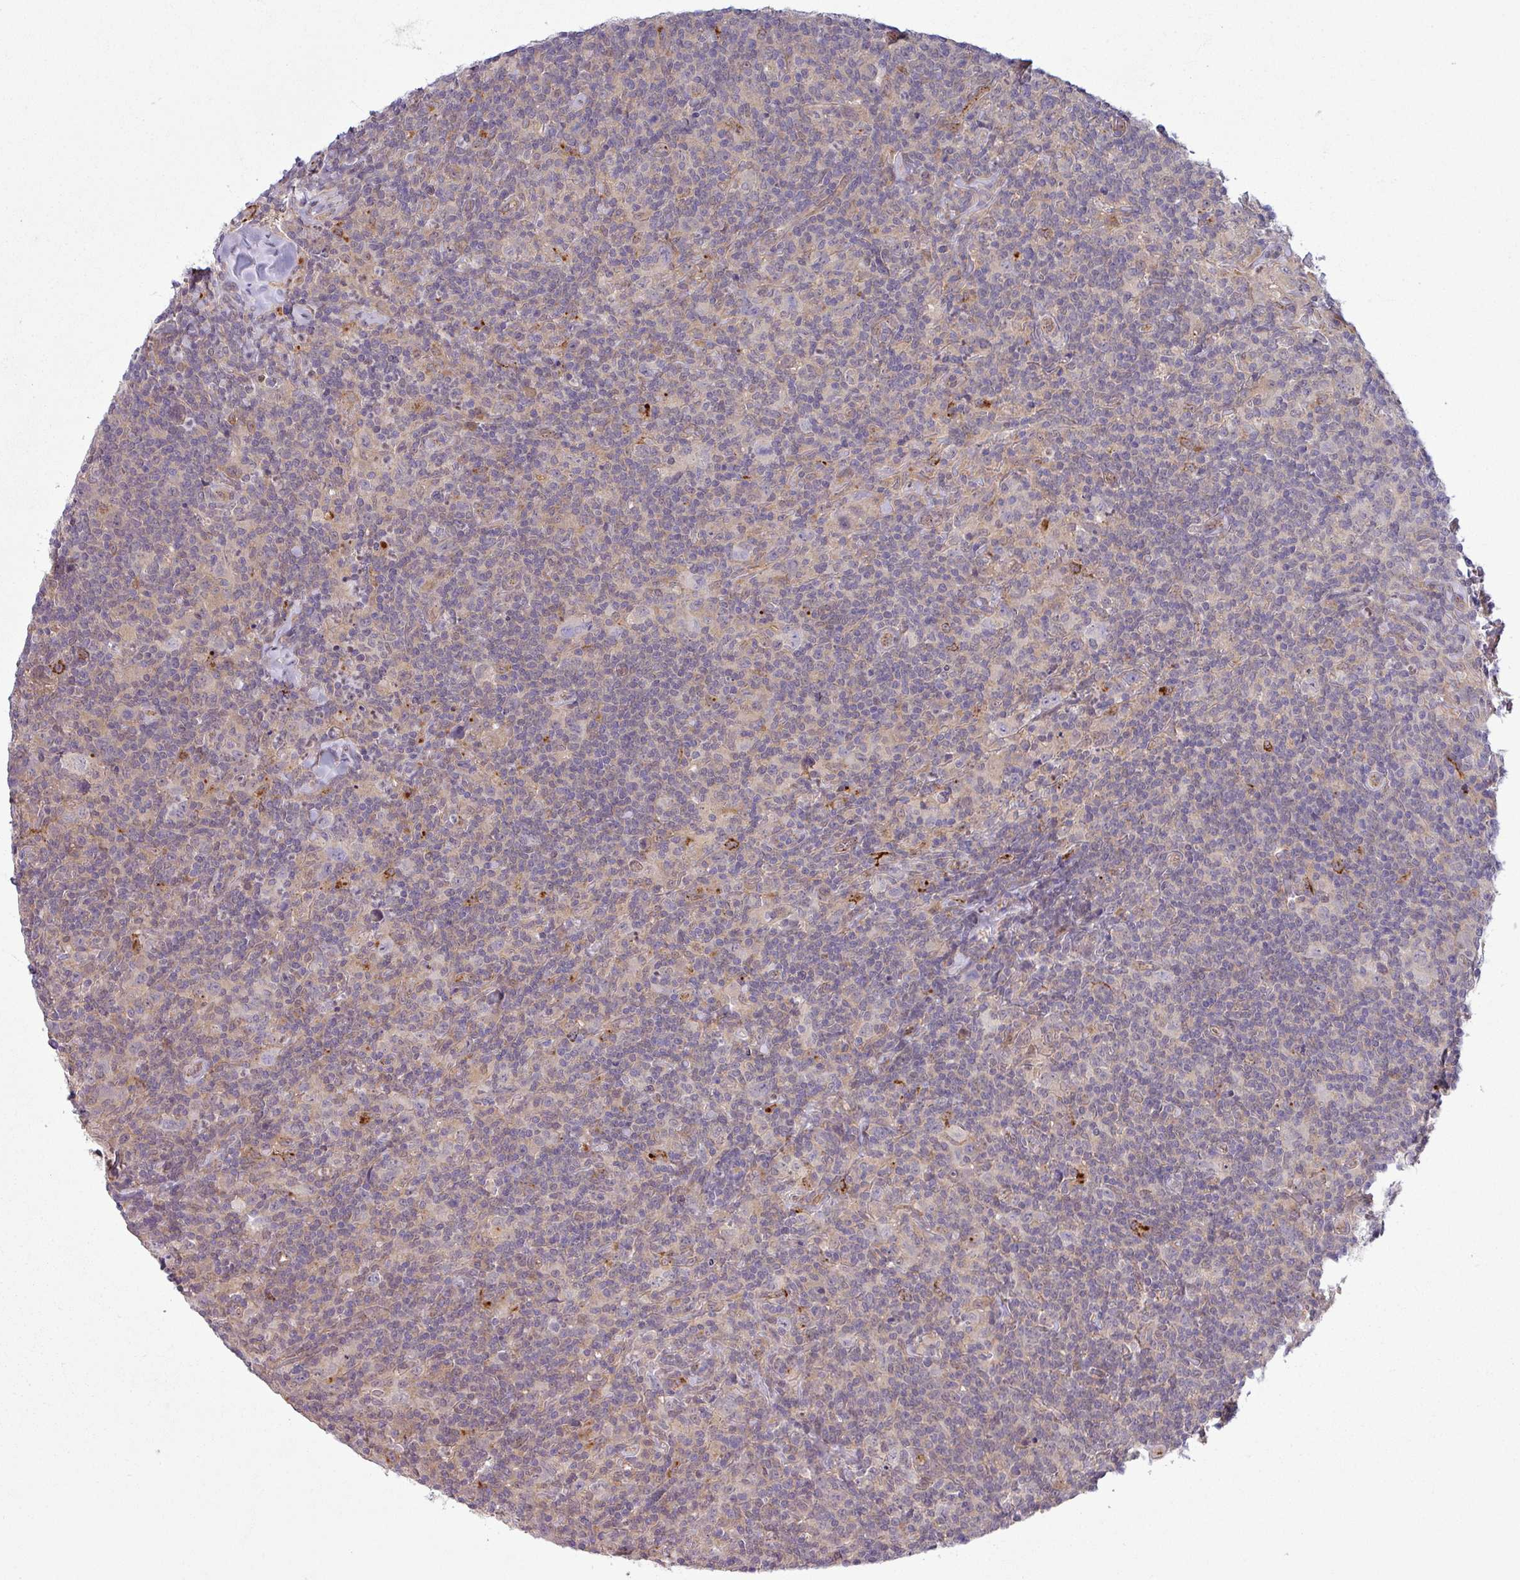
{"staining": {"intensity": "negative", "quantity": "none", "location": "none"}, "tissue": "lymphoma", "cell_type": "Tumor cells", "image_type": "cancer", "snomed": [{"axis": "morphology", "description": "Hodgkin's disease, NOS"}, {"axis": "topography", "description": "Lymph node"}], "caption": "The histopathology image exhibits no significant positivity in tumor cells of Hodgkin's disease.", "gene": "CCDC144A", "patient": {"sex": "female", "age": 18}}